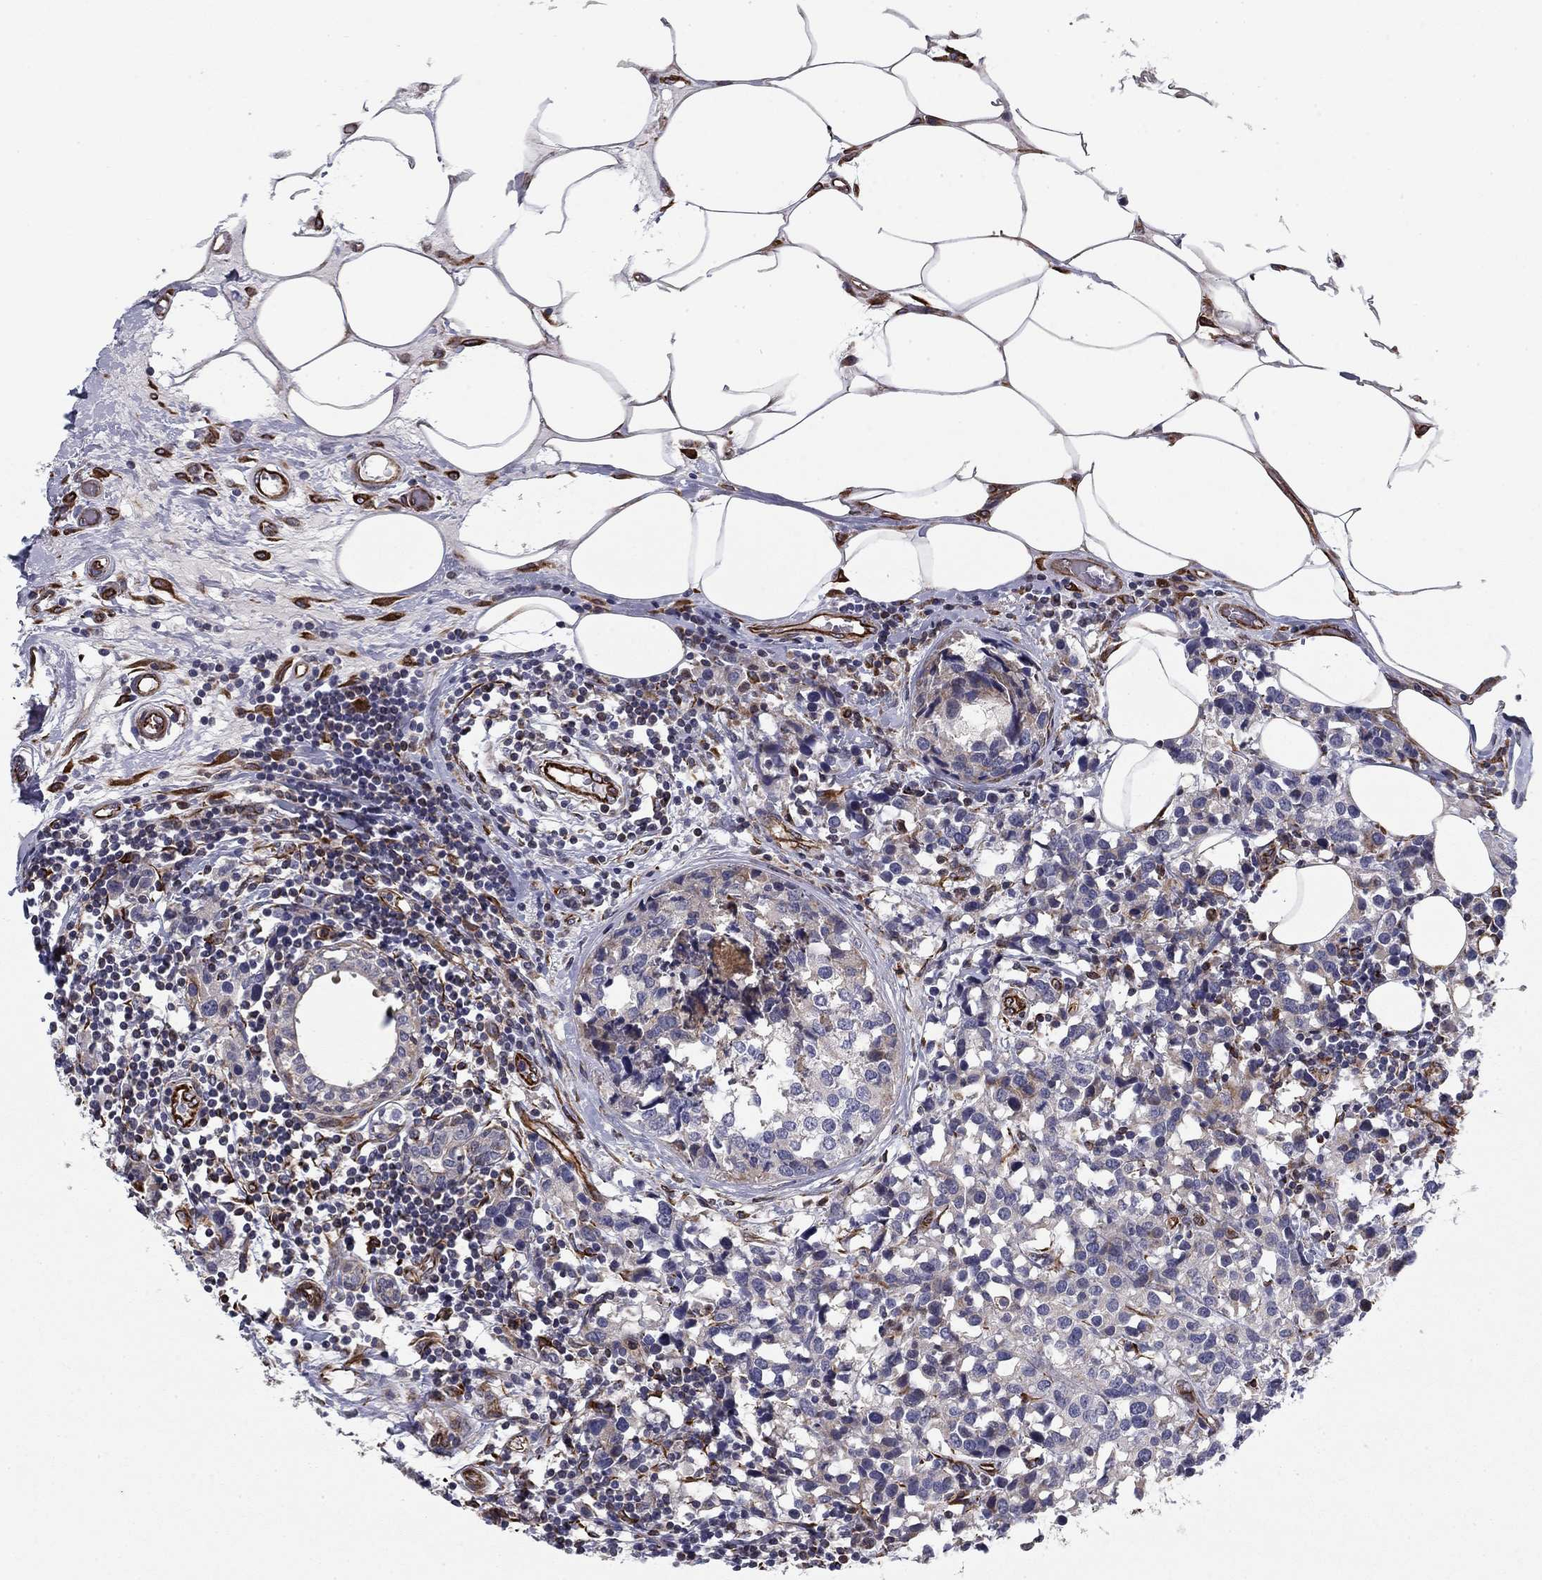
{"staining": {"intensity": "negative", "quantity": "none", "location": "none"}, "tissue": "breast cancer", "cell_type": "Tumor cells", "image_type": "cancer", "snomed": [{"axis": "morphology", "description": "Lobular carcinoma"}, {"axis": "topography", "description": "Breast"}], "caption": "IHC of breast cancer (lobular carcinoma) shows no positivity in tumor cells.", "gene": "CLSTN1", "patient": {"sex": "female", "age": 59}}